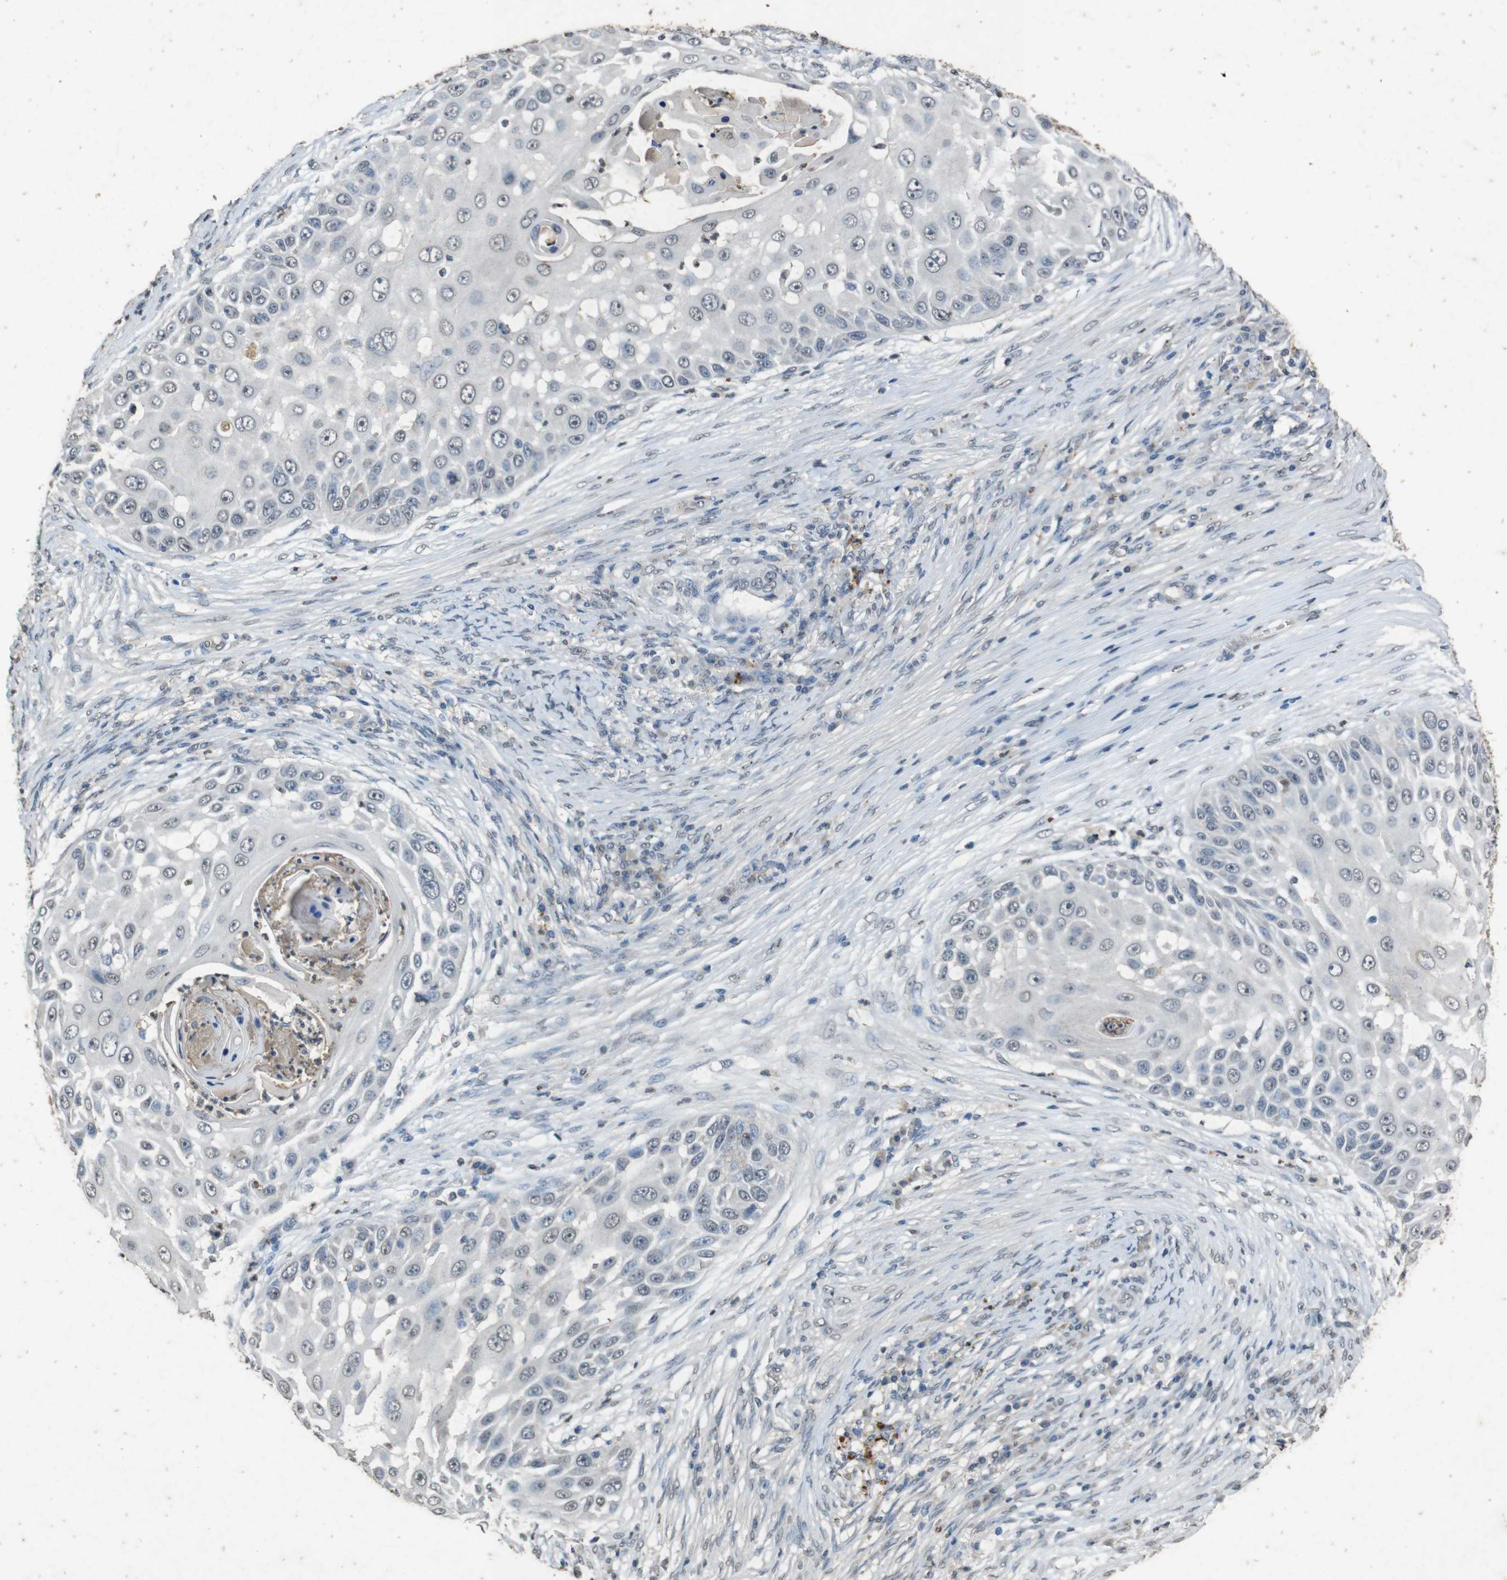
{"staining": {"intensity": "negative", "quantity": "none", "location": "none"}, "tissue": "skin cancer", "cell_type": "Tumor cells", "image_type": "cancer", "snomed": [{"axis": "morphology", "description": "Squamous cell carcinoma, NOS"}, {"axis": "topography", "description": "Skin"}], "caption": "This image is of skin cancer (squamous cell carcinoma) stained with immunohistochemistry (IHC) to label a protein in brown with the nuclei are counter-stained blue. There is no staining in tumor cells.", "gene": "STBD1", "patient": {"sex": "female", "age": 44}}